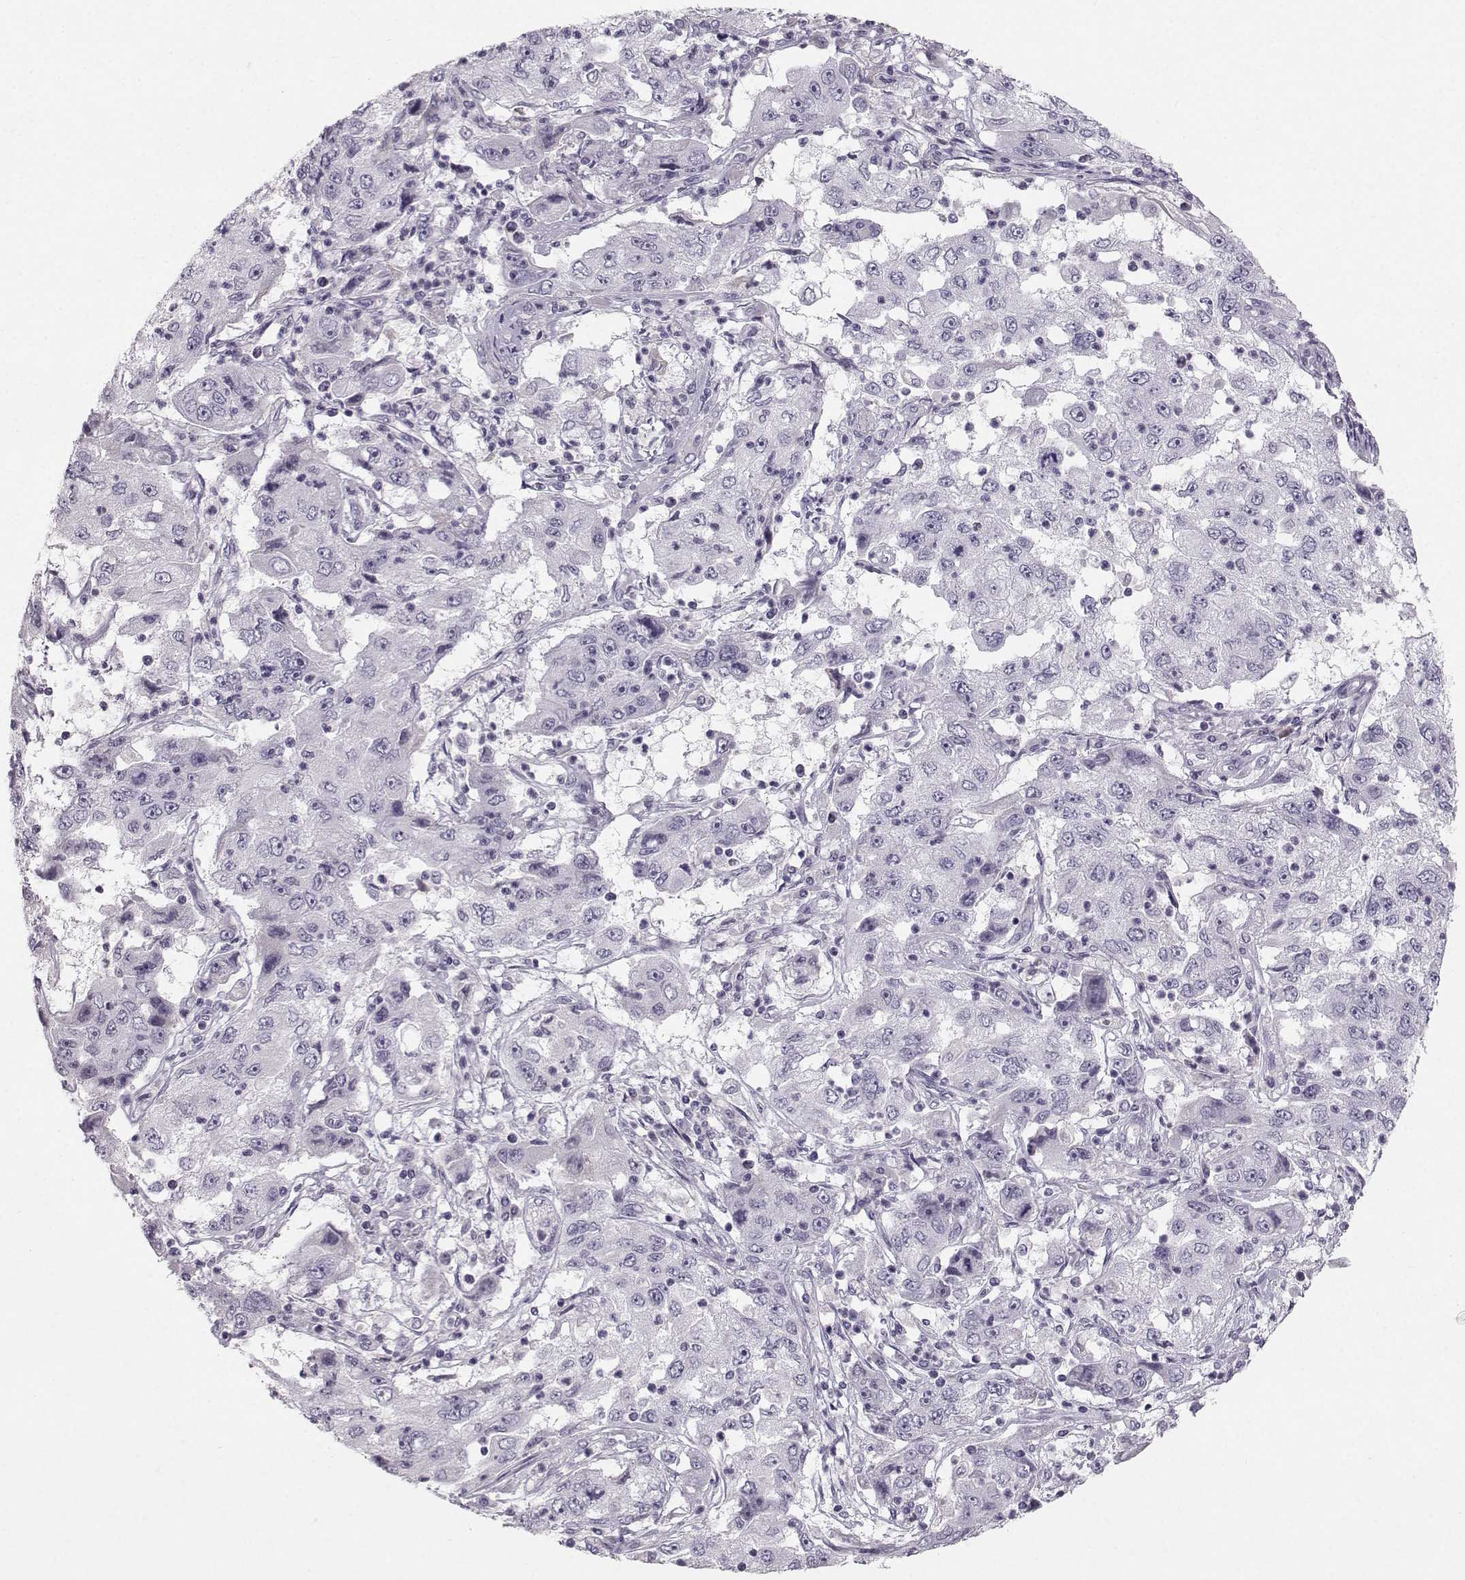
{"staining": {"intensity": "negative", "quantity": "none", "location": "none"}, "tissue": "cervical cancer", "cell_type": "Tumor cells", "image_type": "cancer", "snomed": [{"axis": "morphology", "description": "Squamous cell carcinoma, NOS"}, {"axis": "topography", "description": "Cervix"}], "caption": "Immunohistochemistry photomicrograph of cervical cancer (squamous cell carcinoma) stained for a protein (brown), which displays no positivity in tumor cells.", "gene": "CASR", "patient": {"sex": "female", "age": 36}}